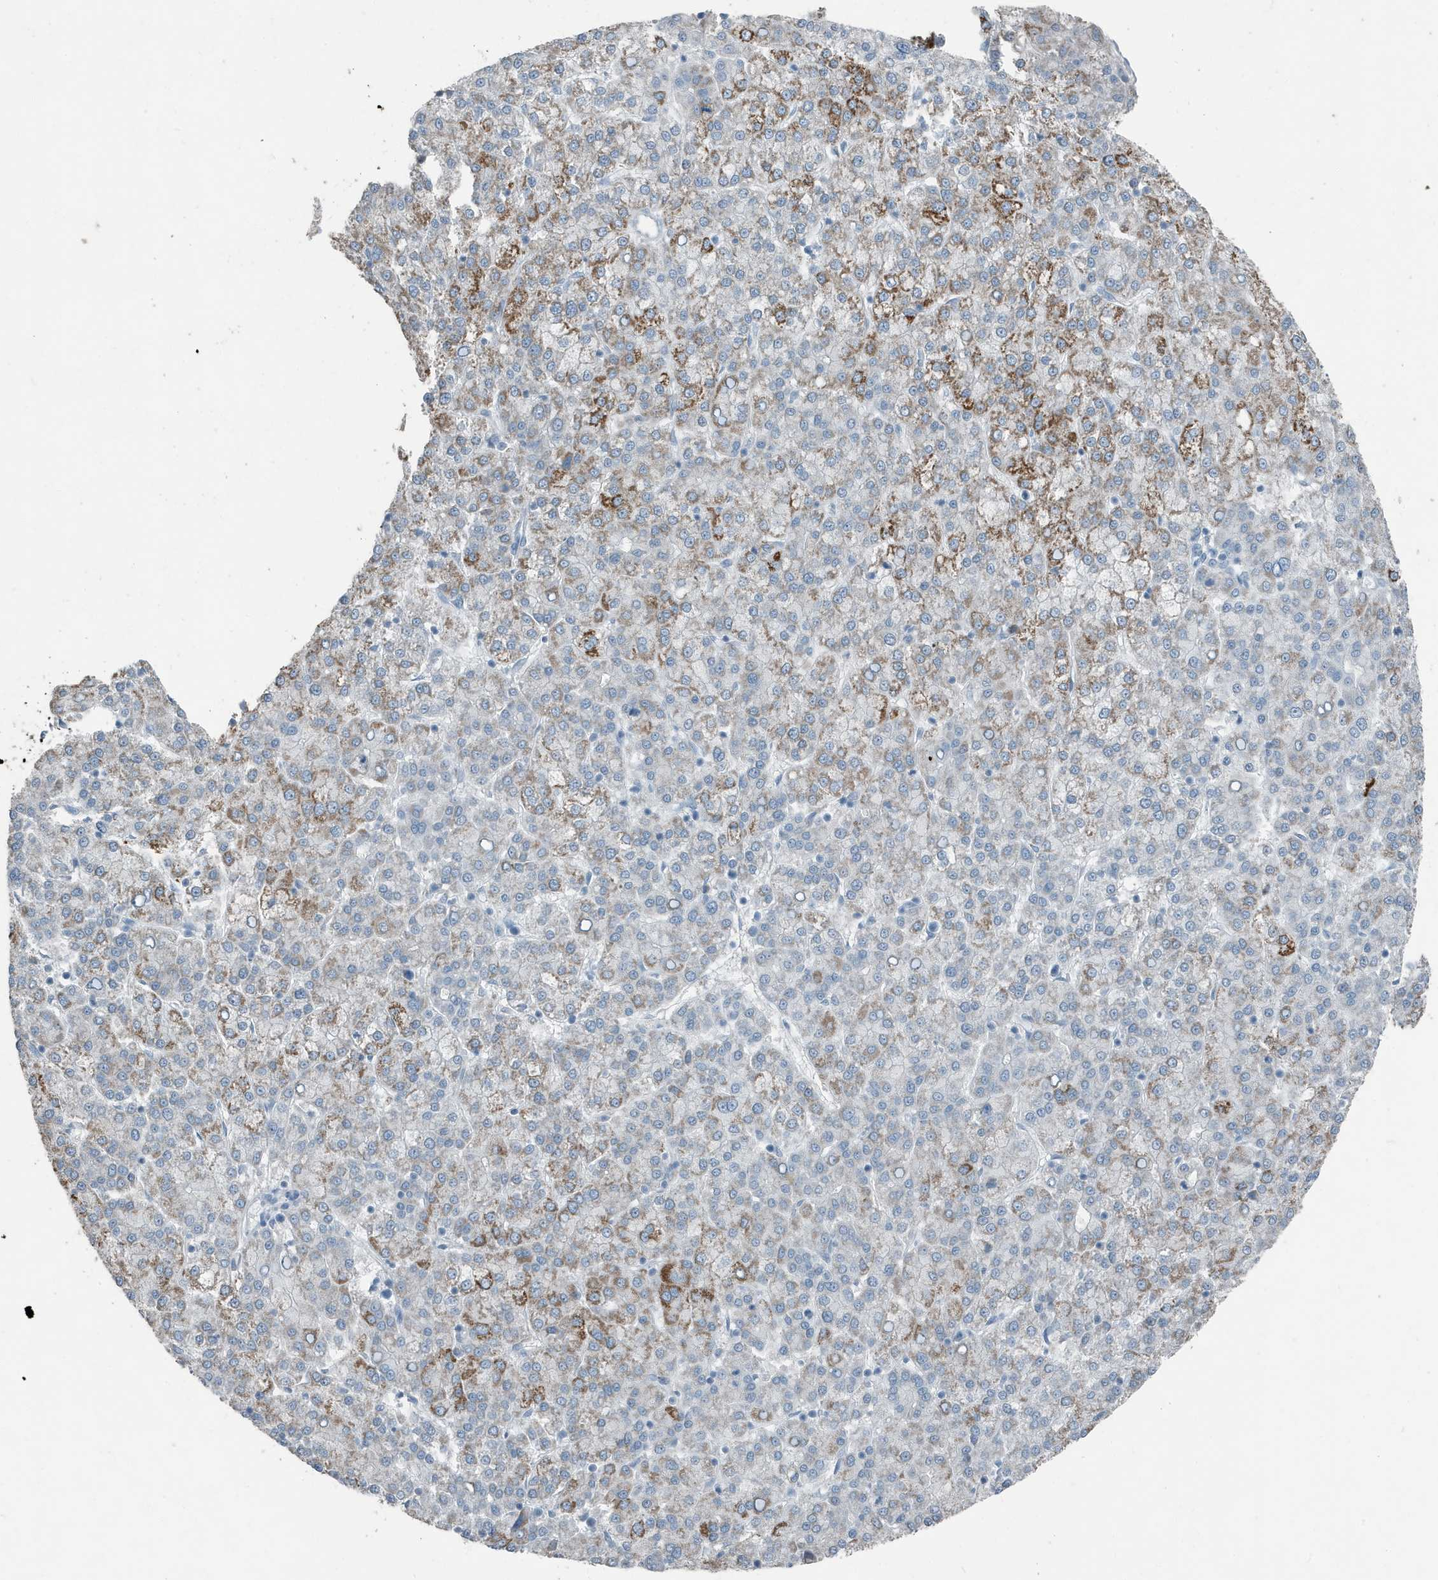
{"staining": {"intensity": "moderate", "quantity": "25%-75%", "location": "cytoplasmic/membranous"}, "tissue": "liver cancer", "cell_type": "Tumor cells", "image_type": "cancer", "snomed": [{"axis": "morphology", "description": "Carcinoma, Hepatocellular, NOS"}, {"axis": "topography", "description": "Liver"}], "caption": "An image showing moderate cytoplasmic/membranous positivity in approximately 25%-75% of tumor cells in hepatocellular carcinoma (liver), as visualized by brown immunohistochemical staining.", "gene": "FAM162A", "patient": {"sex": "female", "age": 58}}